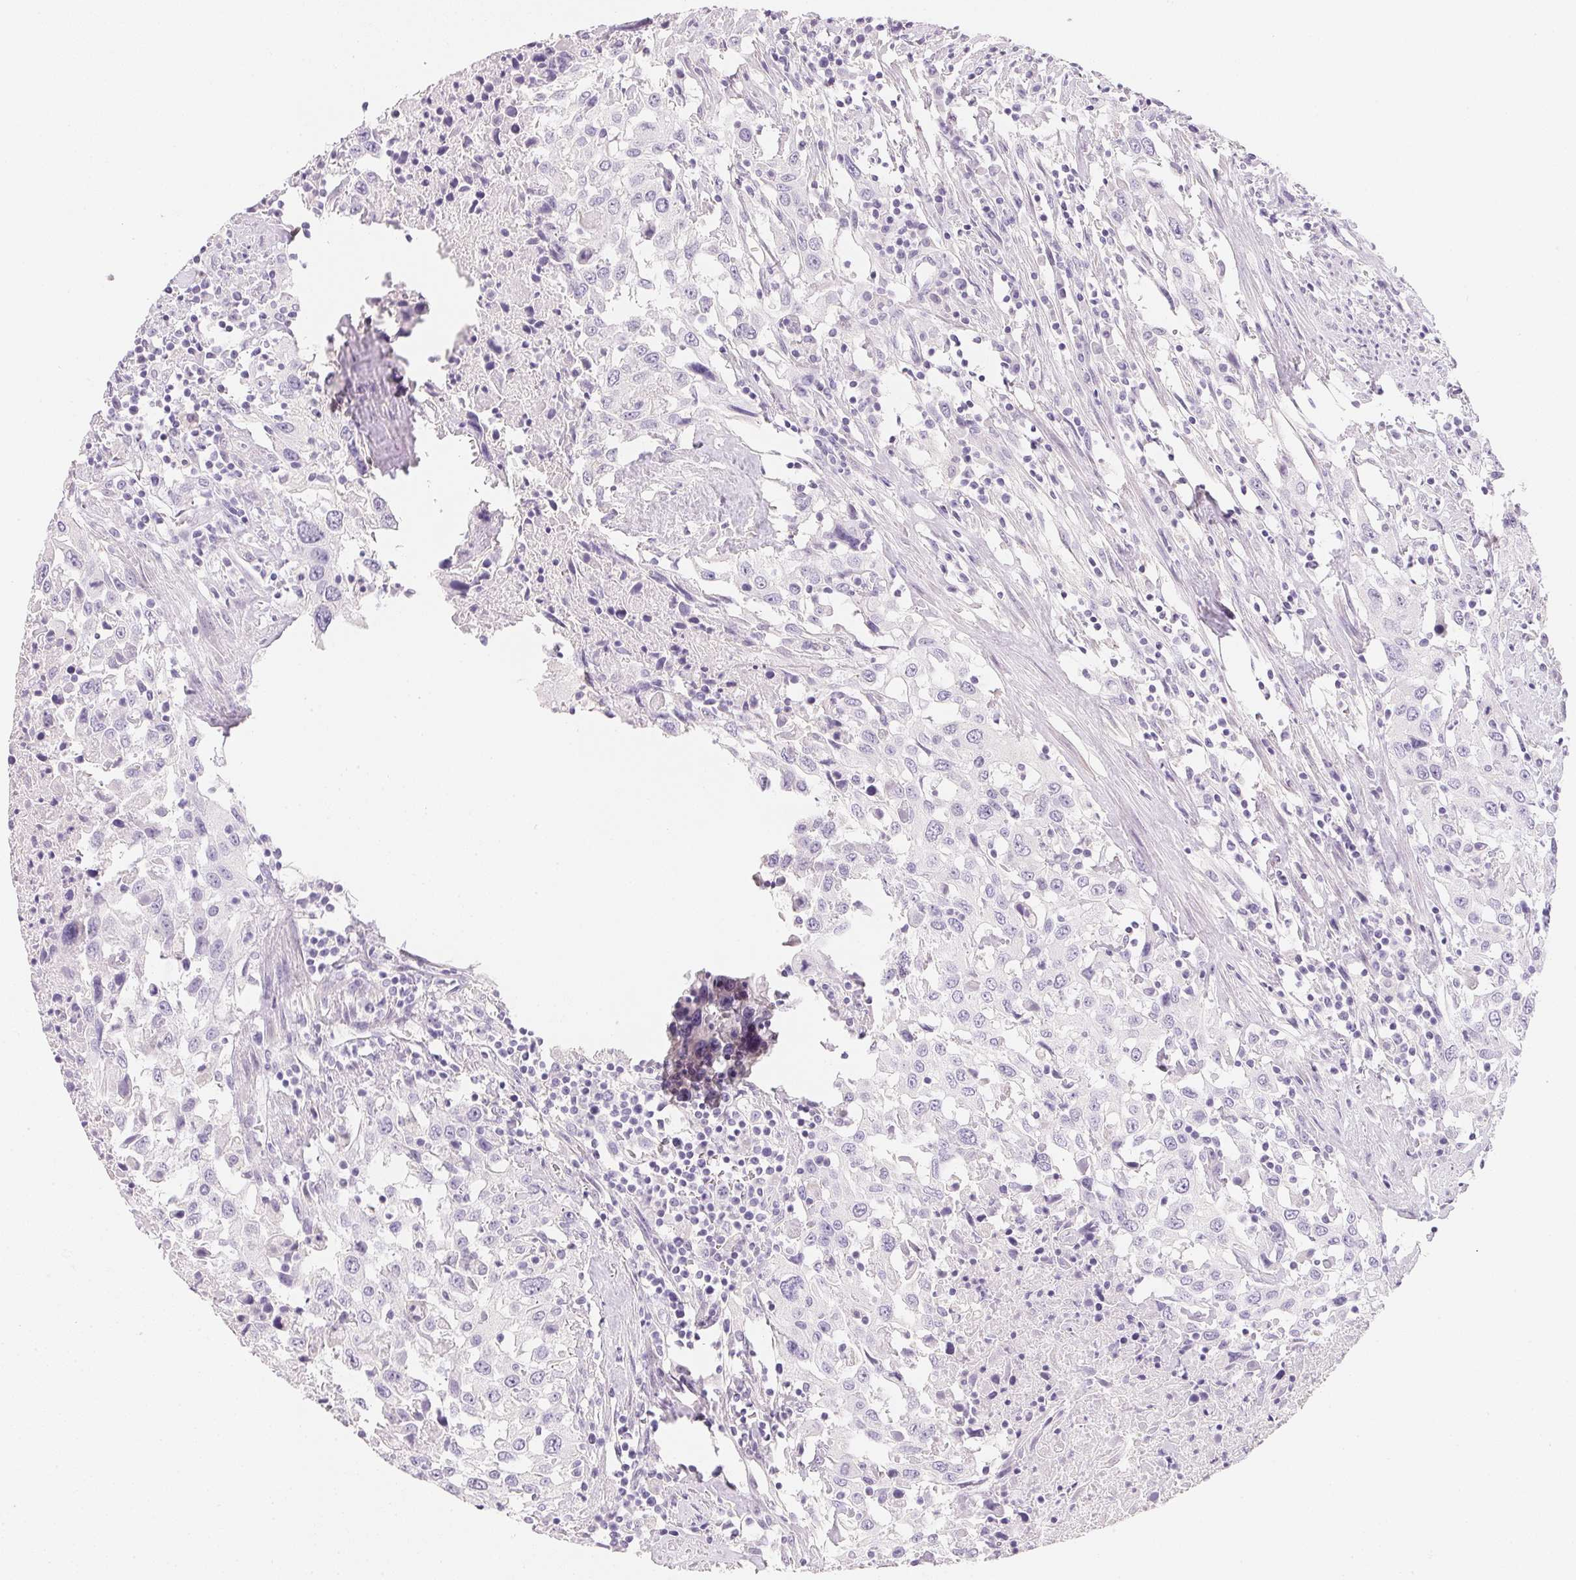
{"staining": {"intensity": "negative", "quantity": "none", "location": "none"}, "tissue": "urothelial cancer", "cell_type": "Tumor cells", "image_type": "cancer", "snomed": [{"axis": "morphology", "description": "Urothelial carcinoma, High grade"}, {"axis": "topography", "description": "Urinary bladder"}], "caption": "Immunohistochemical staining of urothelial cancer displays no significant positivity in tumor cells. Nuclei are stained in blue.", "gene": "ACP3", "patient": {"sex": "male", "age": 61}}